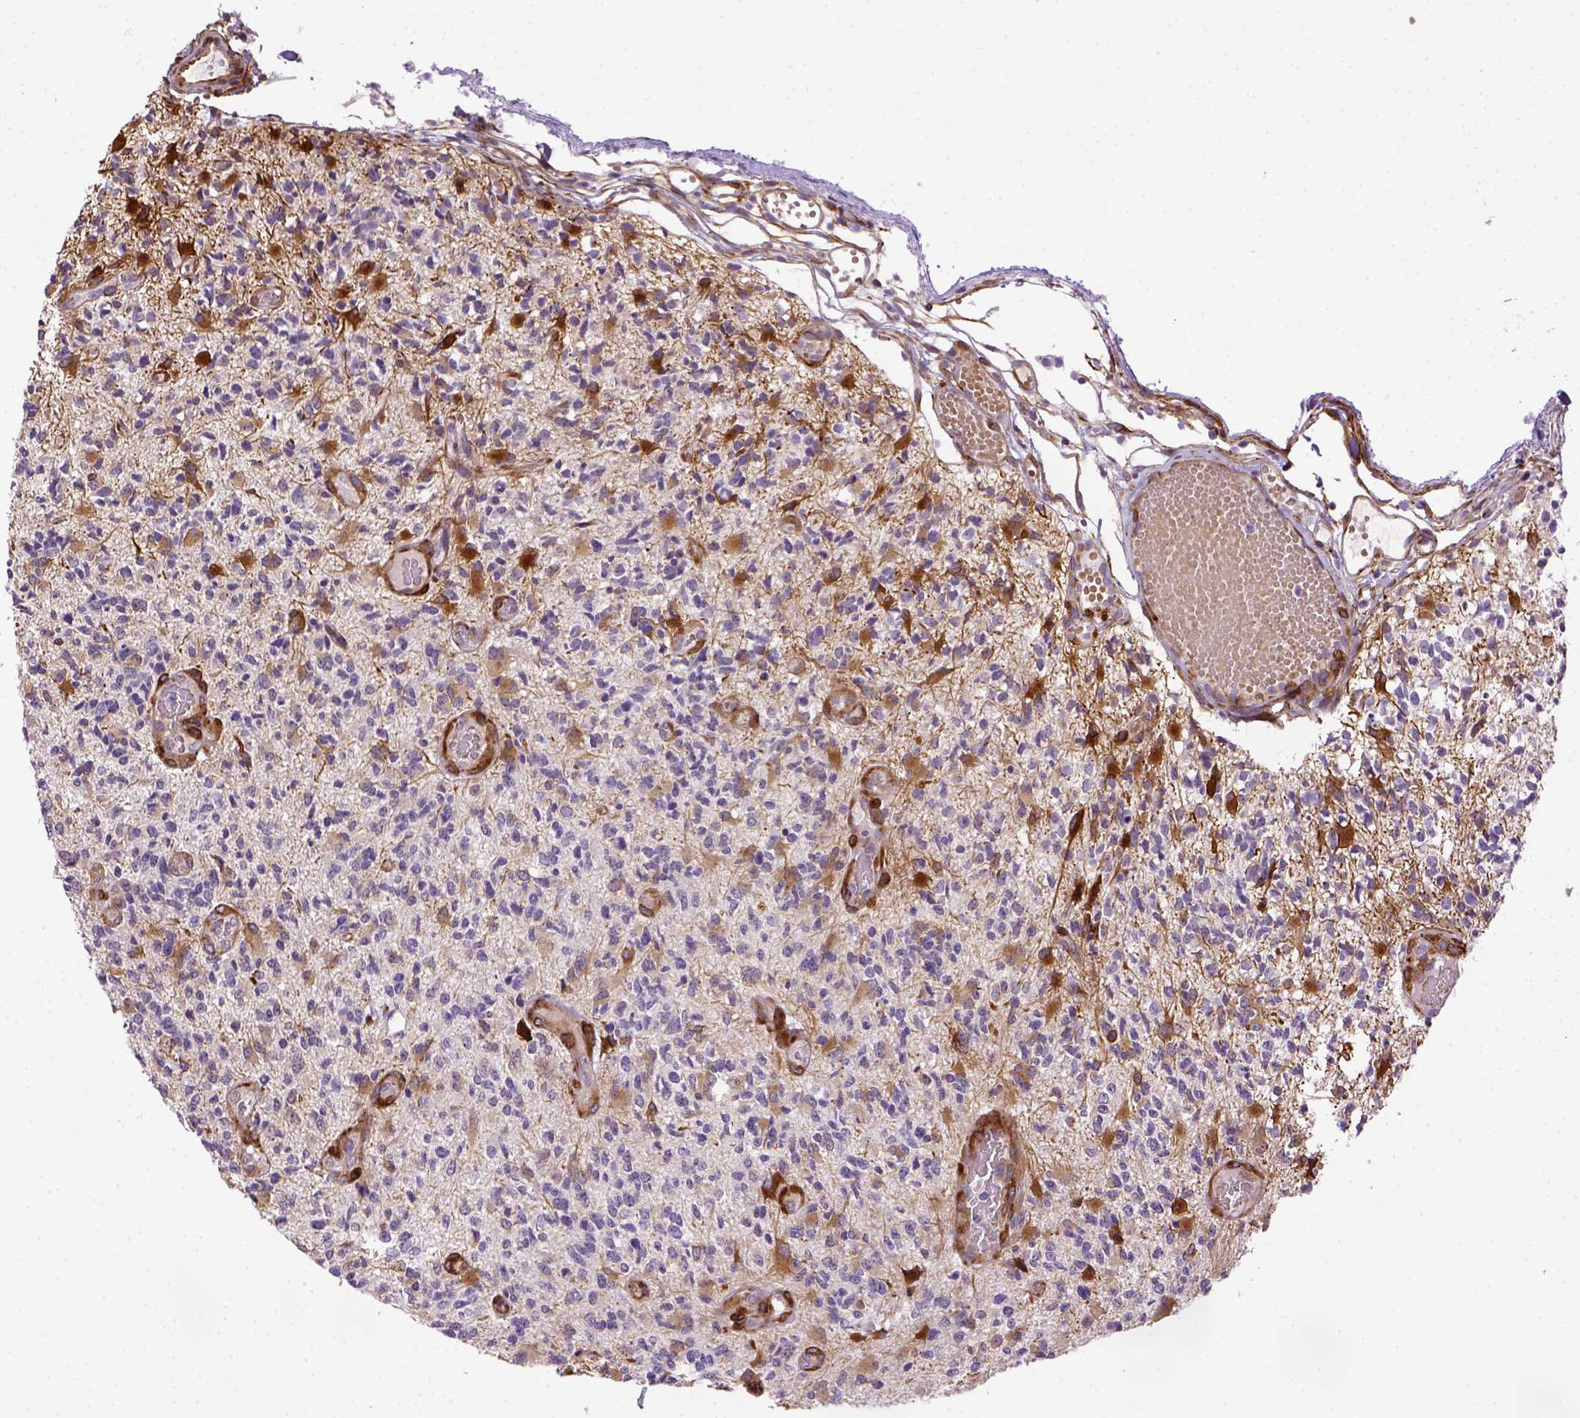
{"staining": {"intensity": "negative", "quantity": "none", "location": "none"}, "tissue": "glioma", "cell_type": "Tumor cells", "image_type": "cancer", "snomed": [{"axis": "morphology", "description": "Glioma, malignant, High grade"}, {"axis": "topography", "description": "Brain"}], "caption": "Histopathology image shows no protein positivity in tumor cells of glioma tissue.", "gene": "KAZN", "patient": {"sex": "female", "age": 63}}